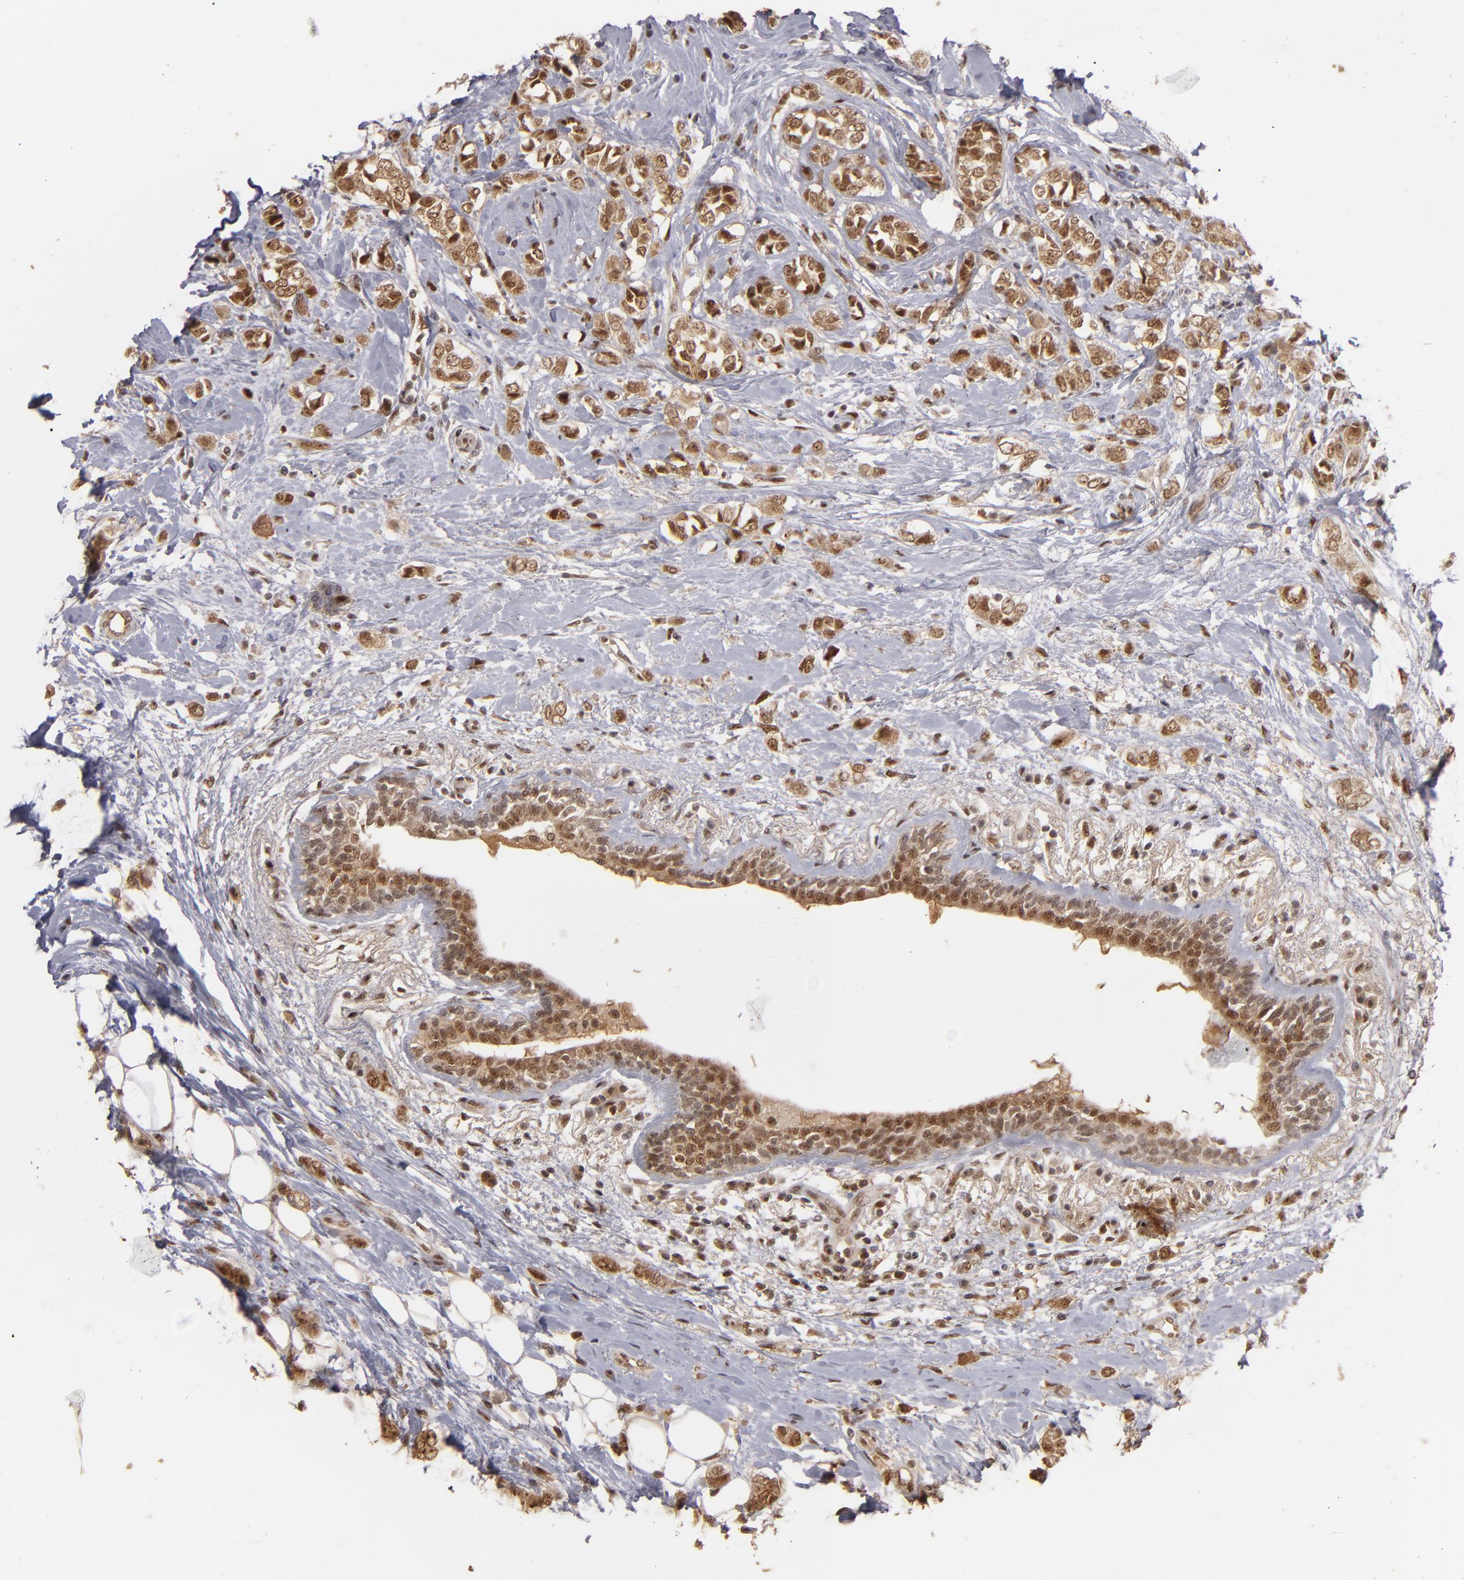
{"staining": {"intensity": "moderate", "quantity": ">75%", "location": "nuclear"}, "tissue": "breast cancer", "cell_type": "Tumor cells", "image_type": "cancer", "snomed": [{"axis": "morphology", "description": "Normal tissue, NOS"}, {"axis": "morphology", "description": "Lobular carcinoma"}, {"axis": "topography", "description": "Breast"}], "caption": "Immunohistochemistry (IHC) photomicrograph of breast cancer stained for a protein (brown), which demonstrates medium levels of moderate nuclear positivity in about >75% of tumor cells.", "gene": "ZNF234", "patient": {"sex": "female", "age": 47}}